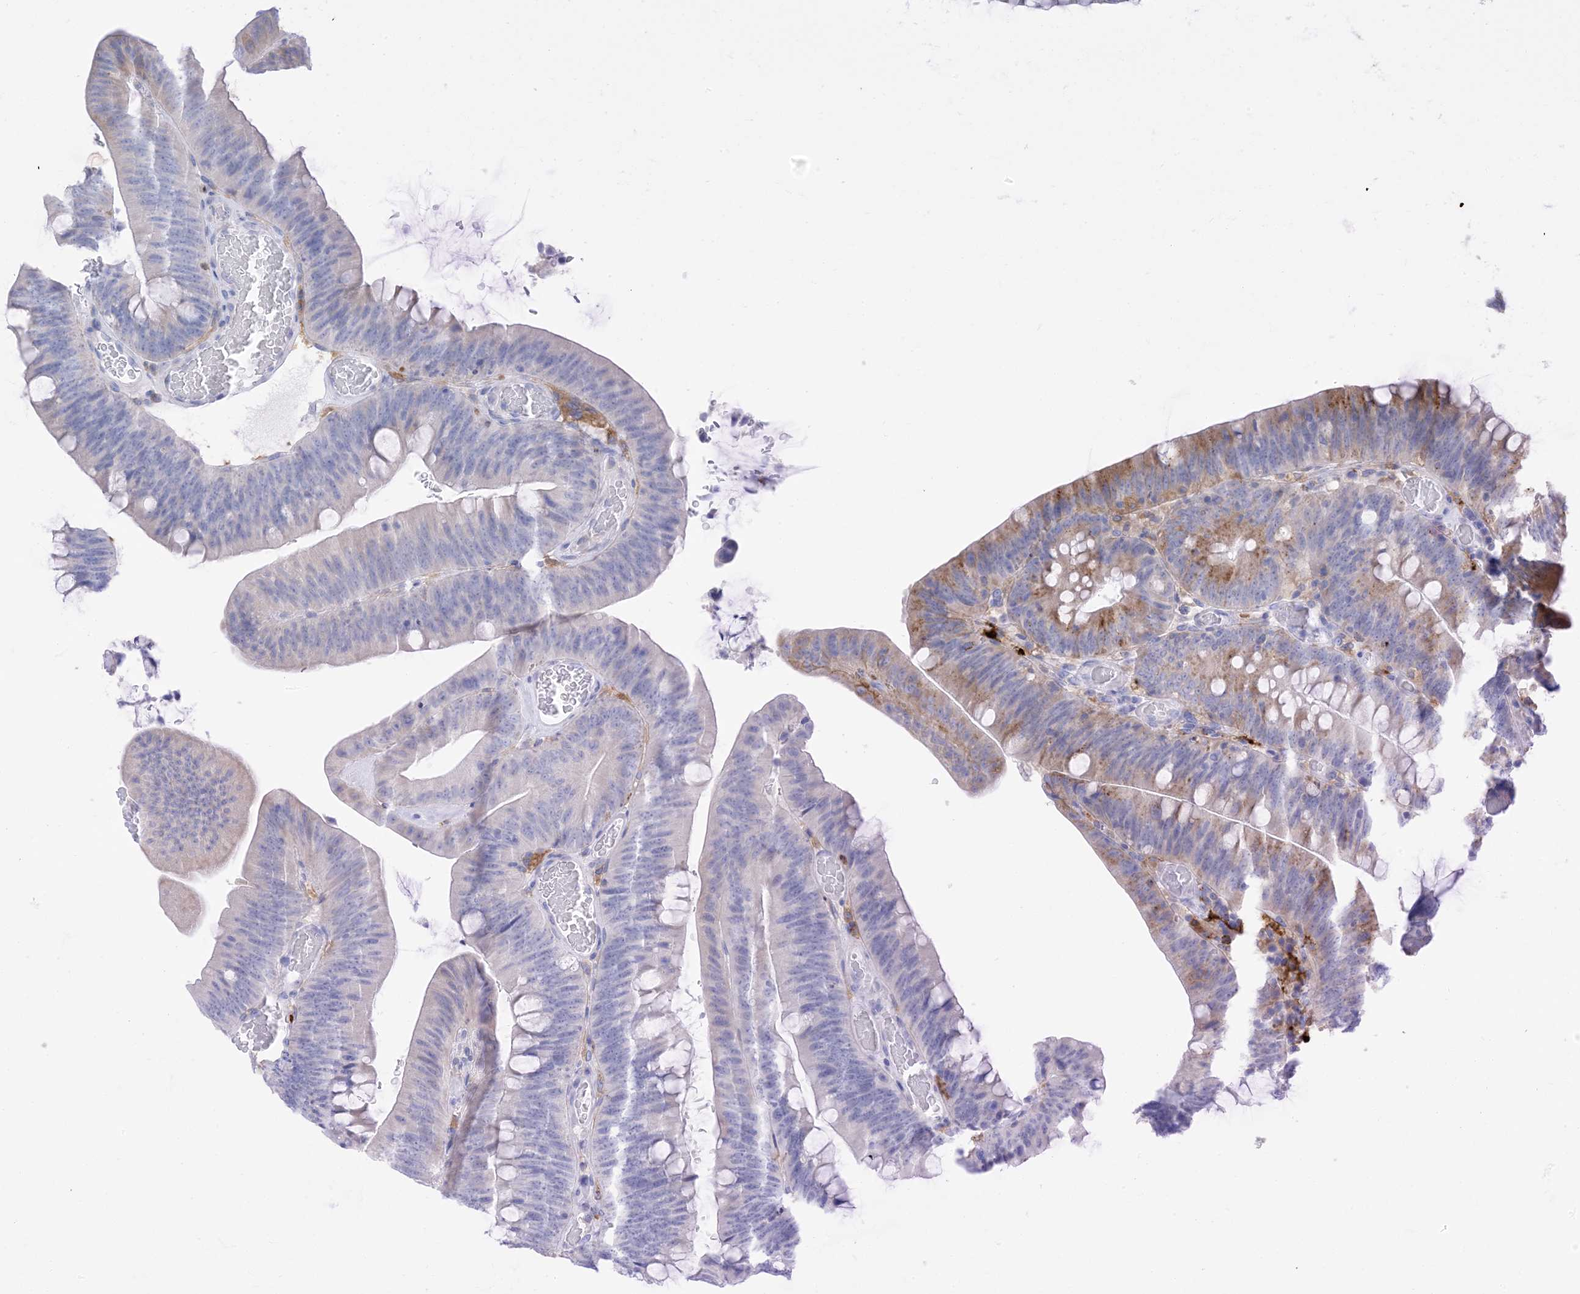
{"staining": {"intensity": "moderate", "quantity": "<25%", "location": "cytoplasmic/membranous"}, "tissue": "colorectal cancer", "cell_type": "Tumor cells", "image_type": "cancer", "snomed": [{"axis": "morphology", "description": "Normal tissue, NOS"}, {"axis": "topography", "description": "Colon"}], "caption": "About <25% of tumor cells in human colorectal cancer show moderate cytoplasmic/membranous protein staining as visualized by brown immunohistochemical staining.", "gene": "DPH3", "patient": {"sex": "female", "age": 82}}